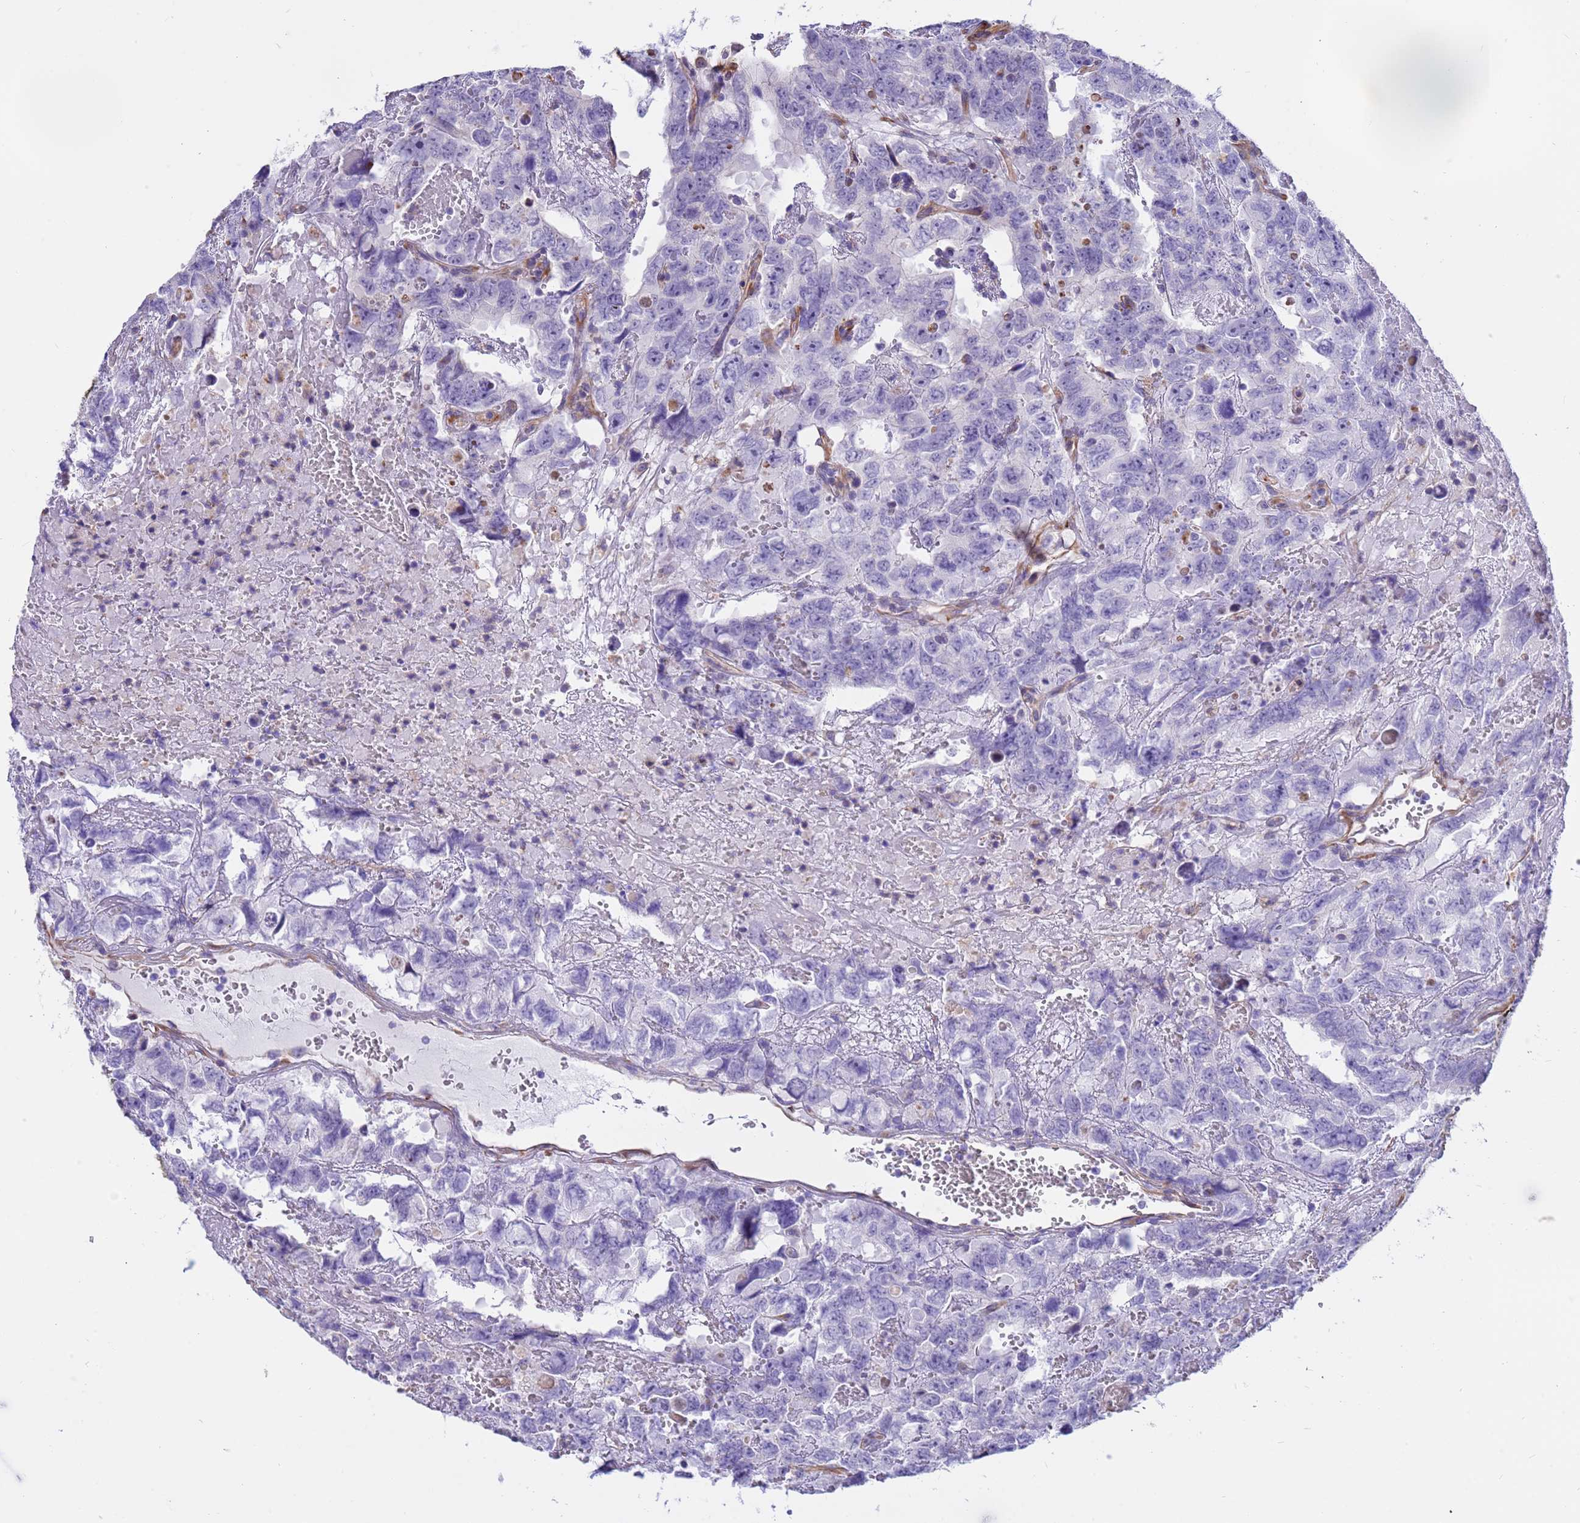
{"staining": {"intensity": "negative", "quantity": "none", "location": "none"}, "tissue": "testis cancer", "cell_type": "Tumor cells", "image_type": "cancer", "snomed": [{"axis": "morphology", "description": "Carcinoma, Embryonal, NOS"}, {"axis": "topography", "description": "Testis"}], "caption": "Immunohistochemical staining of embryonal carcinoma (testis) shows no significant positivity in tumor cells. (DAB (3,3'-diaminobenzidine) immunohistochemistry (IHC) visualized using brightfield microscopy, high magnification).", "gene": "TCEAL3", "patient": {"sex": "male", "age": 45}}